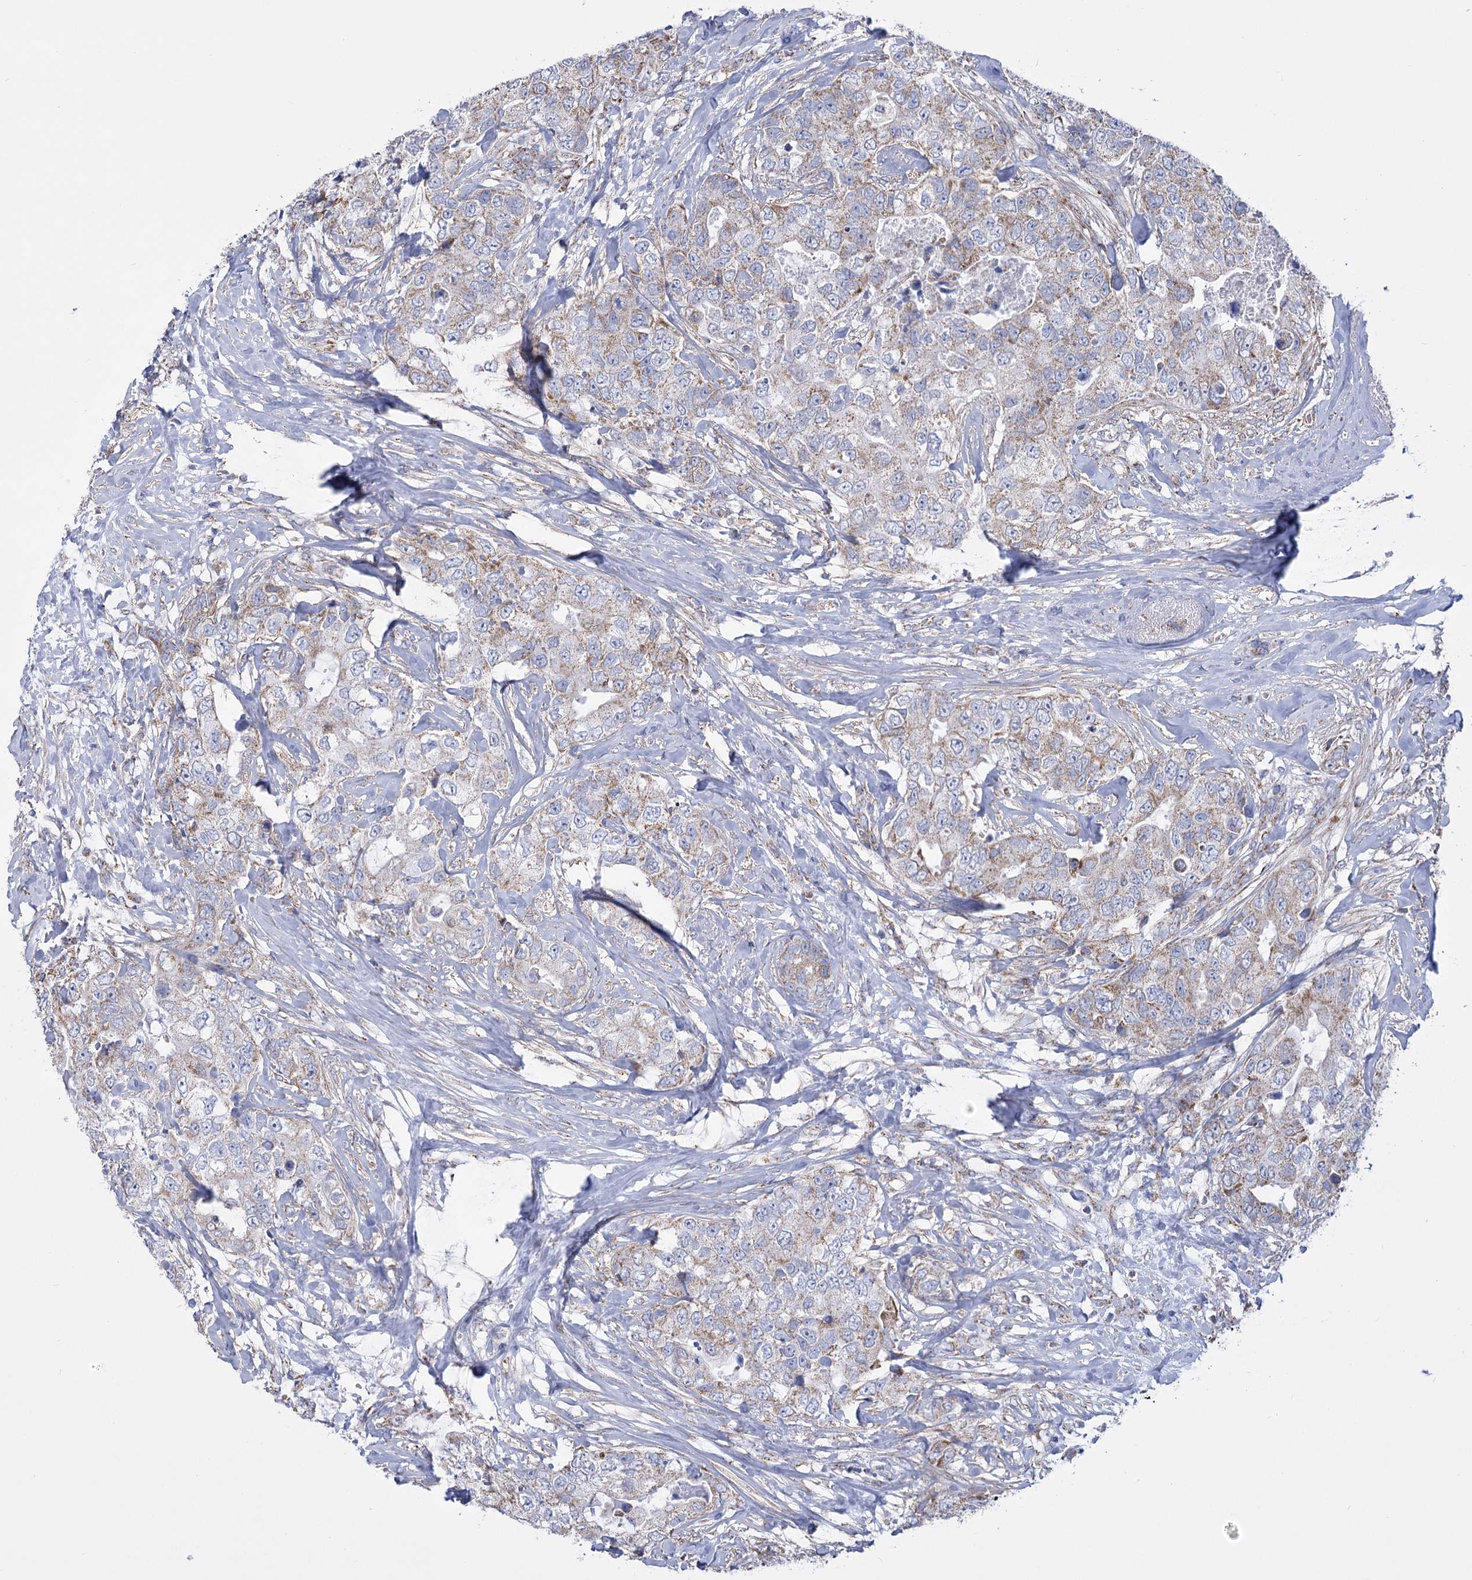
{"staining": {"intensity": "weak", "quantity": "25%-75%", "location": "cytoplasmic/membranous"}, "tissue": "breast cancer", "cell_type": "Tumor cells", "image_type": "cancer", "snomed": [{"axis": "morphology", "description": "Duct carcinoma"}, {"axis": "topography", "description": "Breast"}], "caption": "Weak cytoplasmic/membranous expression for a protein is appreciated in about 25%-75% of tumor cells of breast invasive ductal carcinoma using immunohistochemistry (IHC).", "gene": "PDHB", "patient": {"sex": "female", "age": 62}}